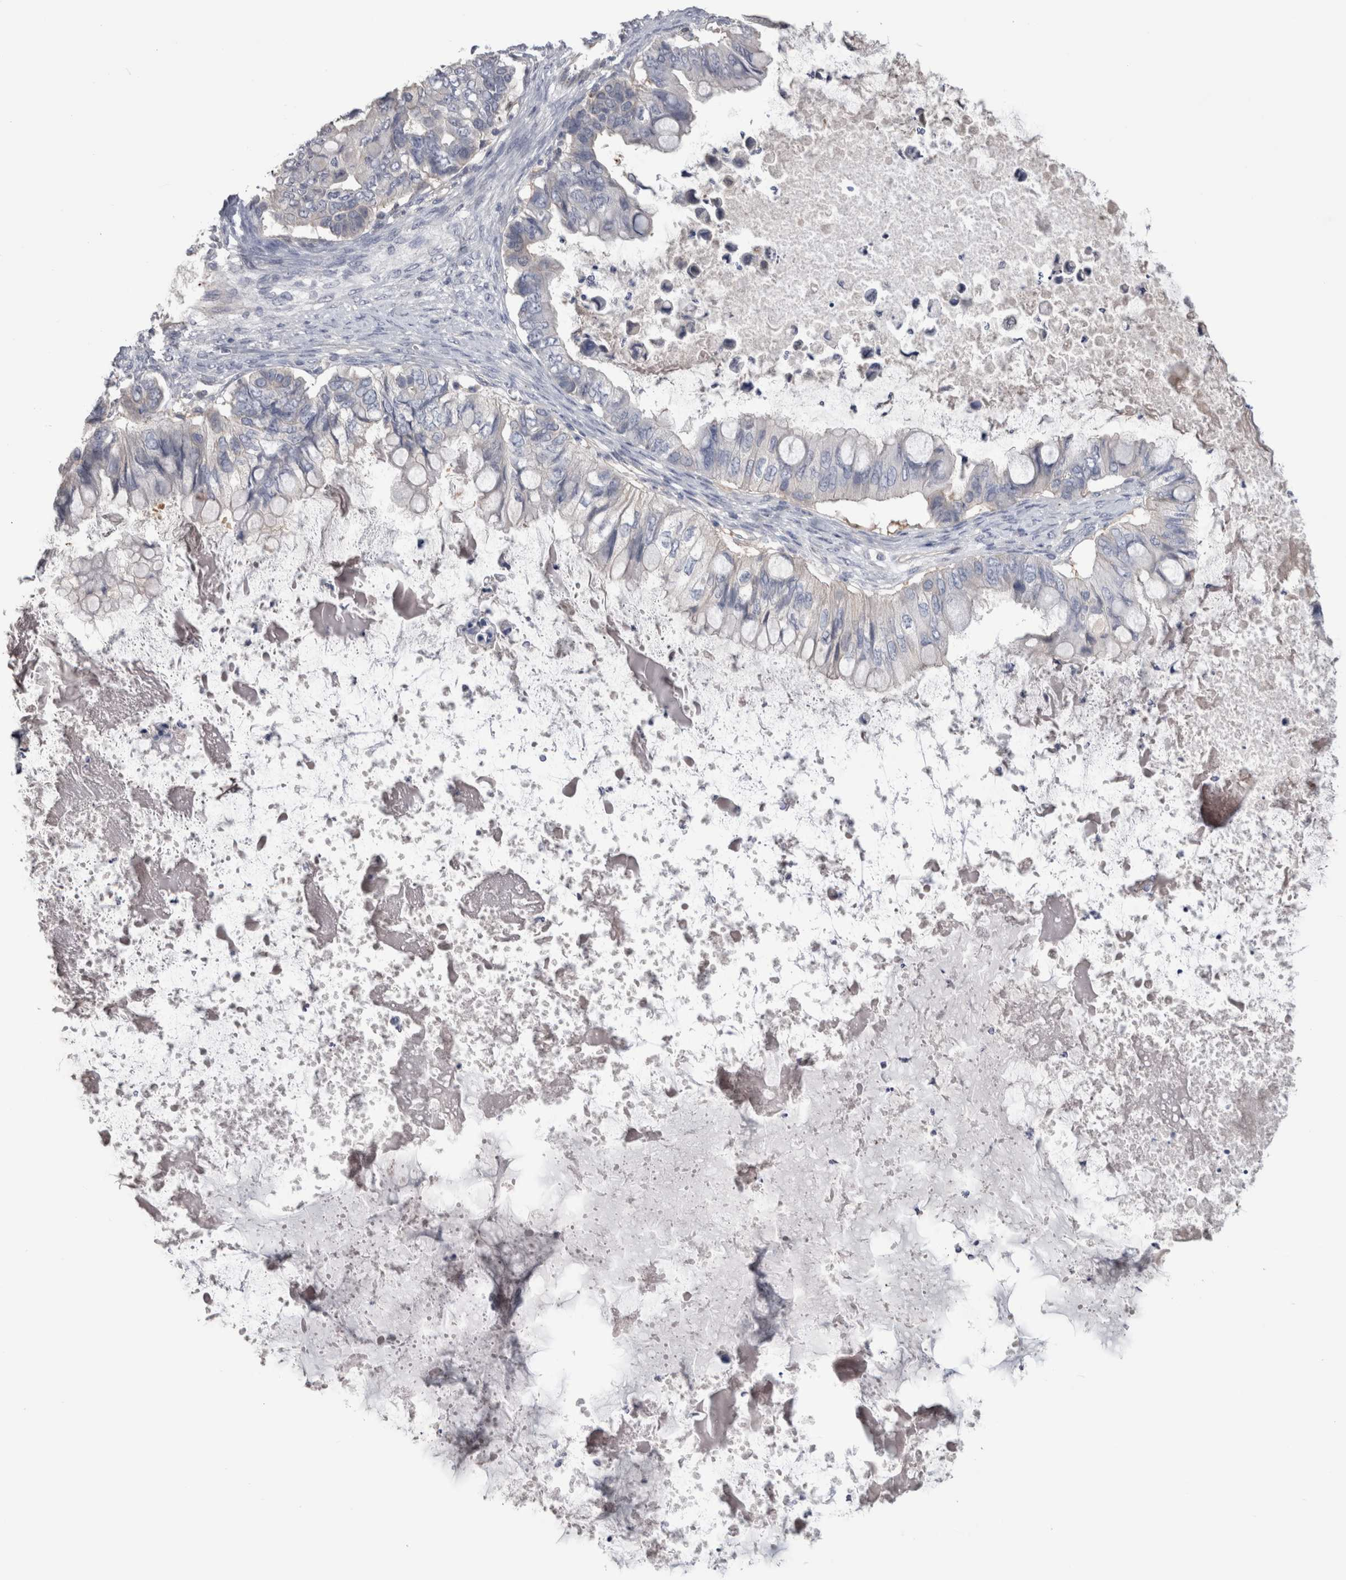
{"staining": {"intensity": "negative", "quantity": "none", "location": "none"}, "tissue": "ovarian cancer", "cell_type": "Tumor cells", "image_type": "cancer", "snomed": [{"axis": "morphology", "description": "Cystadenocarcinoma, mucinous, NOS"}, {"axis": "topography", "description": "Ovary"}], "caption": "An IHC image of ovarian cancer is shown. There is no staining in tumor cells of ovarian cancer.", "gene": "SCRN1", "patient": {"sex": "female", "age": 80}}